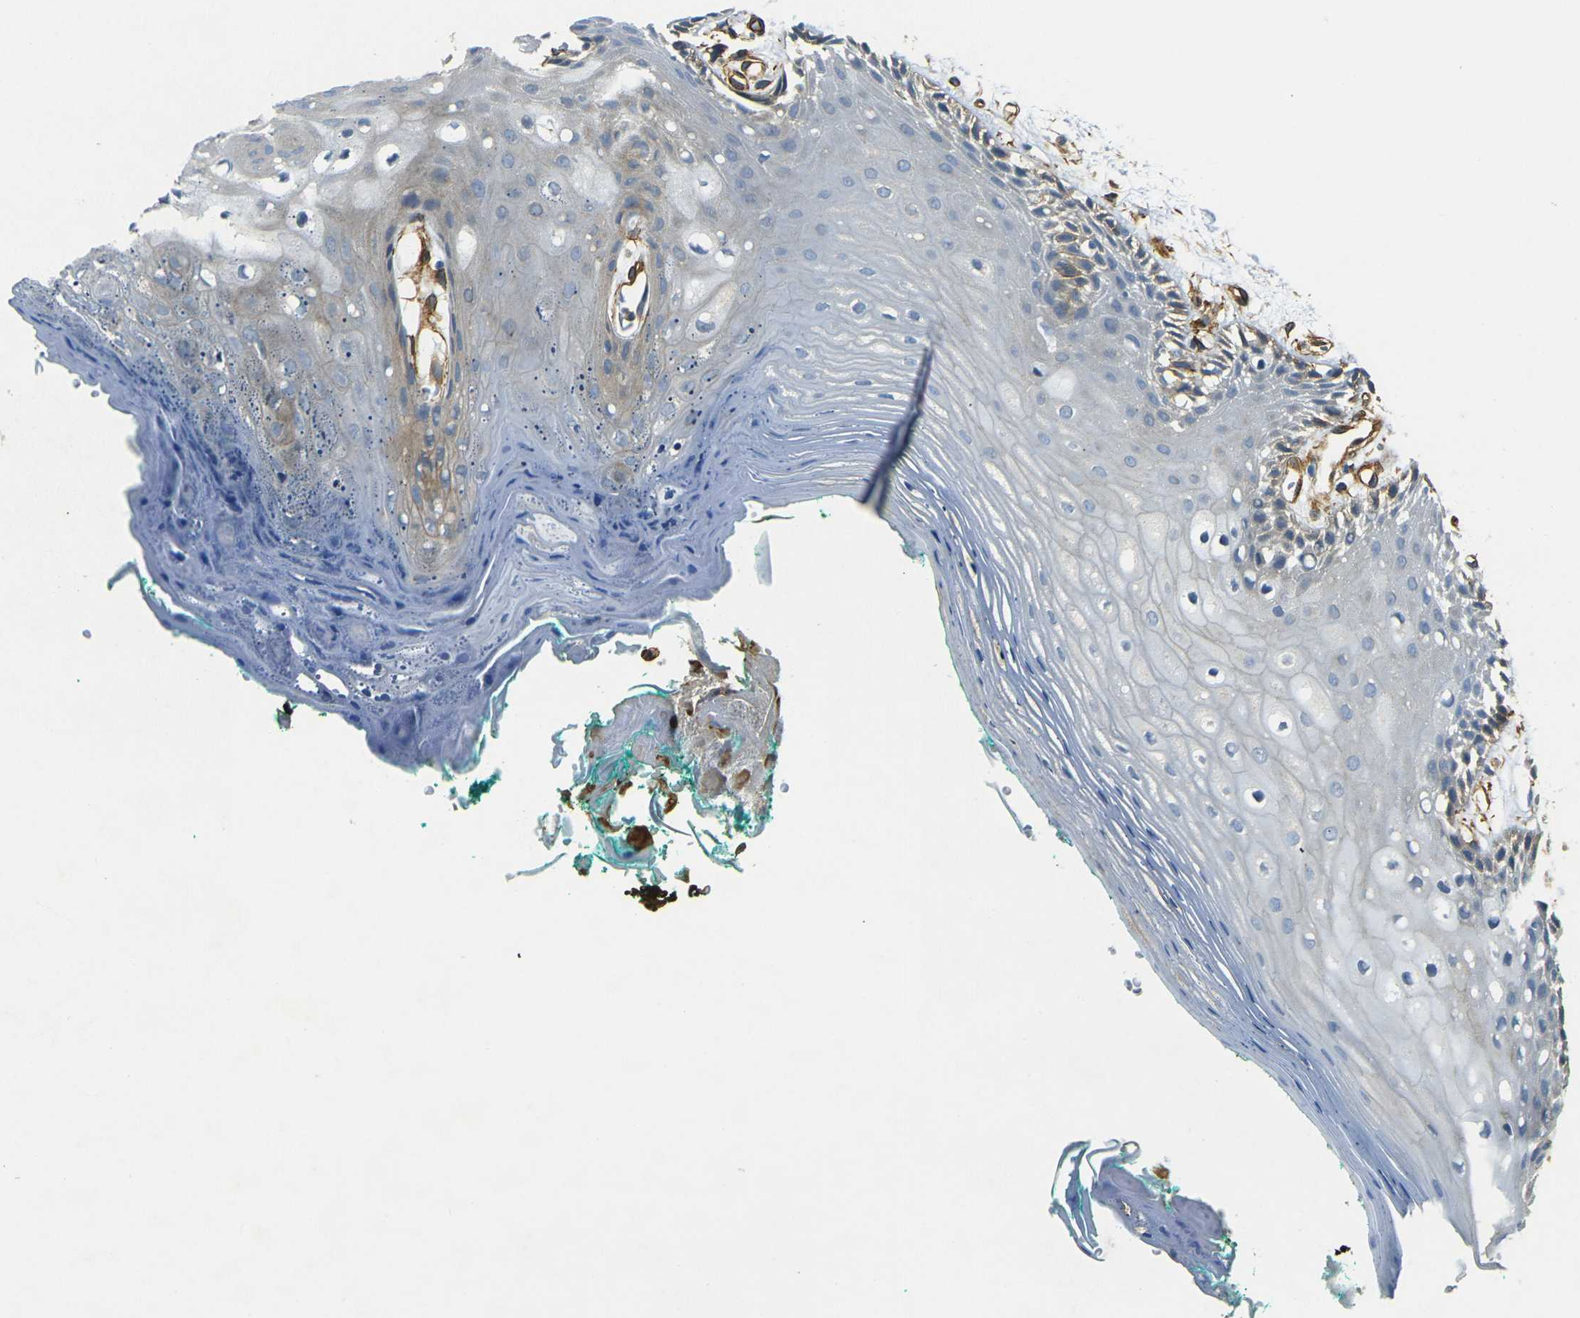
{"staining": {"intensity": "moderate", "quantity": "<25%", "location": "cytoplasmic/membranous"}, "tissue": "oral mucosa", "cell_type": "Squamous epithelial cells", "image_type": "normal", "snomed": [{"axis": "morphology", "description": "Normal tissue, NOS"}, {"axis": "topography", "description": "Skeletal muscle"}, {"axis": "topography", "description": "Oral tissue"}, {"axis": "topography", "description": "Peripheral nerve tissue"}], "caption": "The micrograph demonstrates staining of benign oral mucosa, revealing moderate cytoplasmic/membranous protein expression (brown color) within squamous epithelial cells. The protein of interest is stained brown, and the nuclei are stained in blue (DAB IHC with brightfield microscopy, high magnification).", "gene": "EPHA7", "patient": {"sex": "female", "age": 84}}